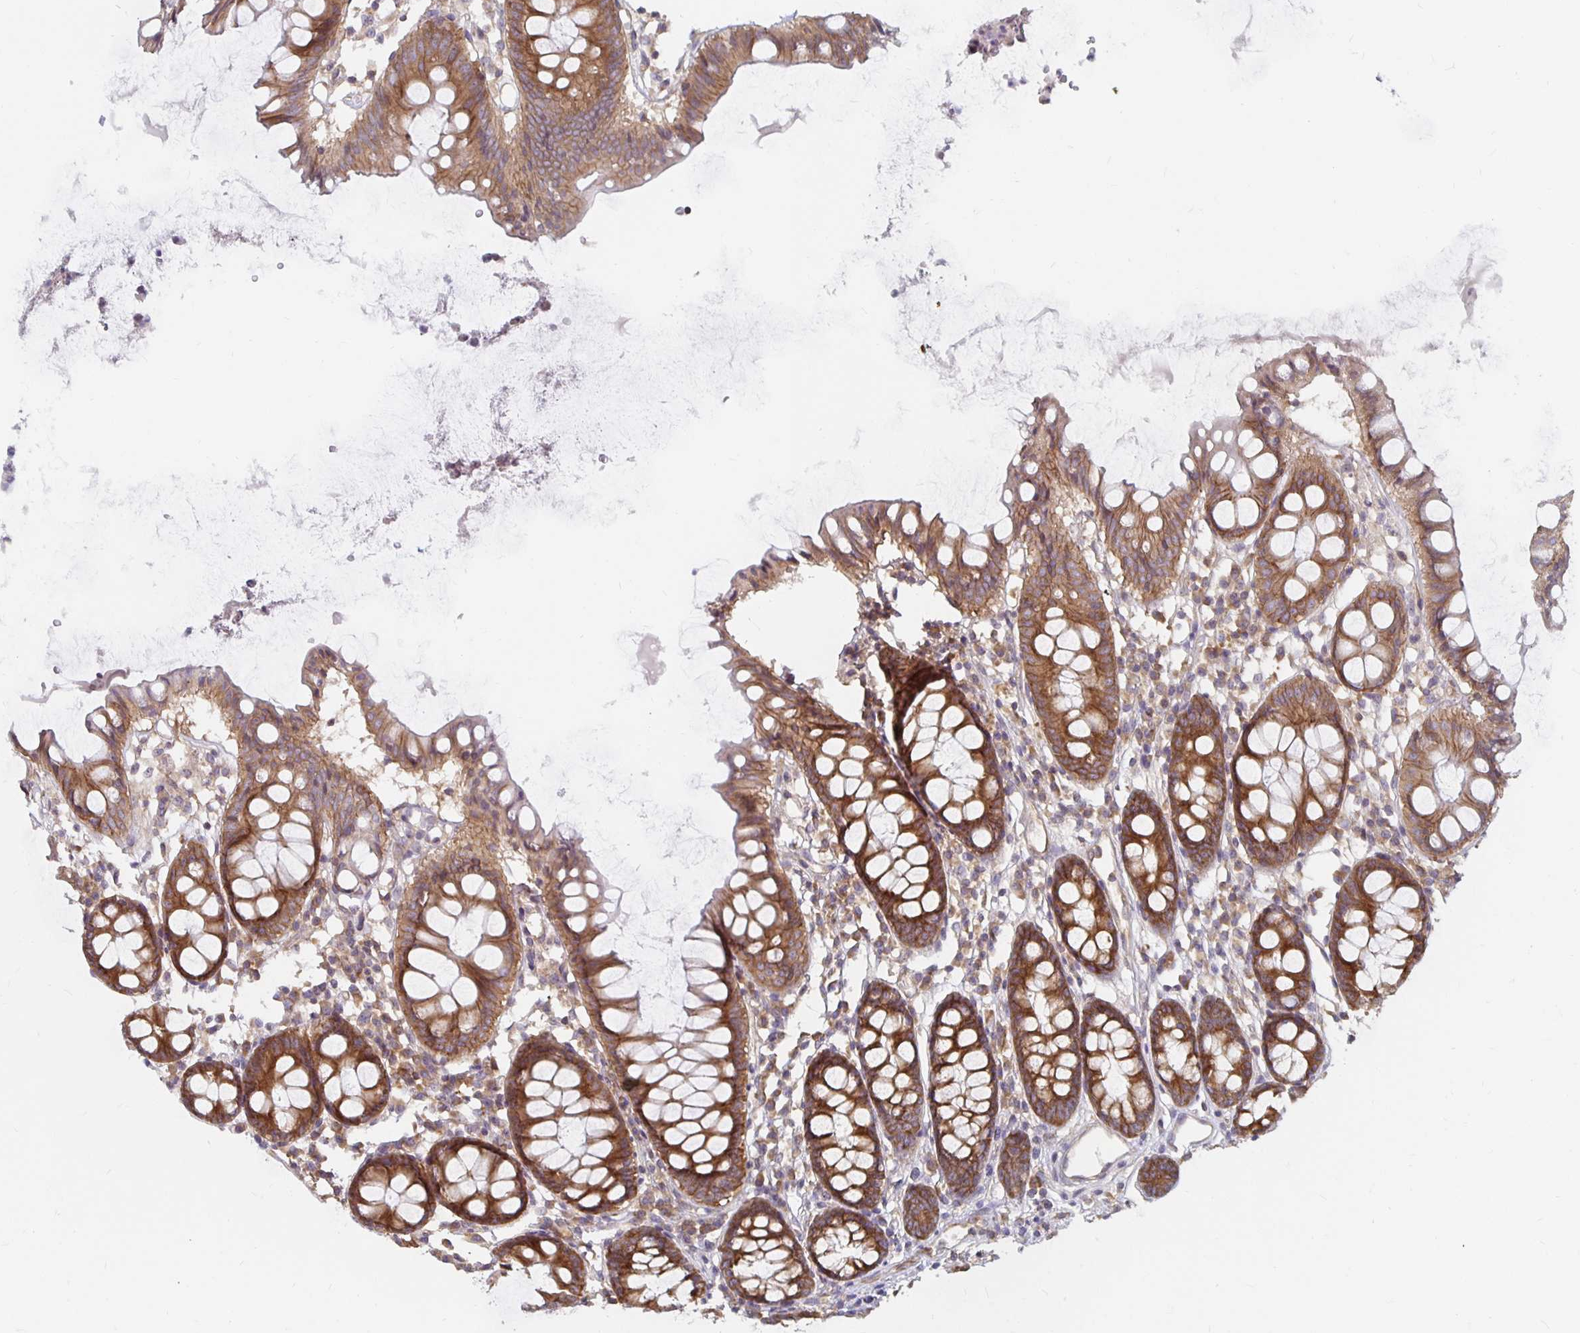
{"staining": {"intensity": "negative", "quantity": "none", "location": "none"}, "tissue": "colon", "cell_type": "Endothelial cells", "image_type": "normal", "snomed": [{"axis": "morphology", "description": "Normal tissue, NOS"}, {"axis": "topography", "description": "Colon"}], "caption": "Unremarkable colon was stained to show a protein in brown. There is no significant positivity in endothelial cells. Brightfield microscopy of immunohistochemistry stained with DAB (3,3'-diaminobenzidine) (brown) and hematoxylin (blue), captured at high magnification.", "gene": "PDAP1", "patient": {"sex": "female", "age": 84}}